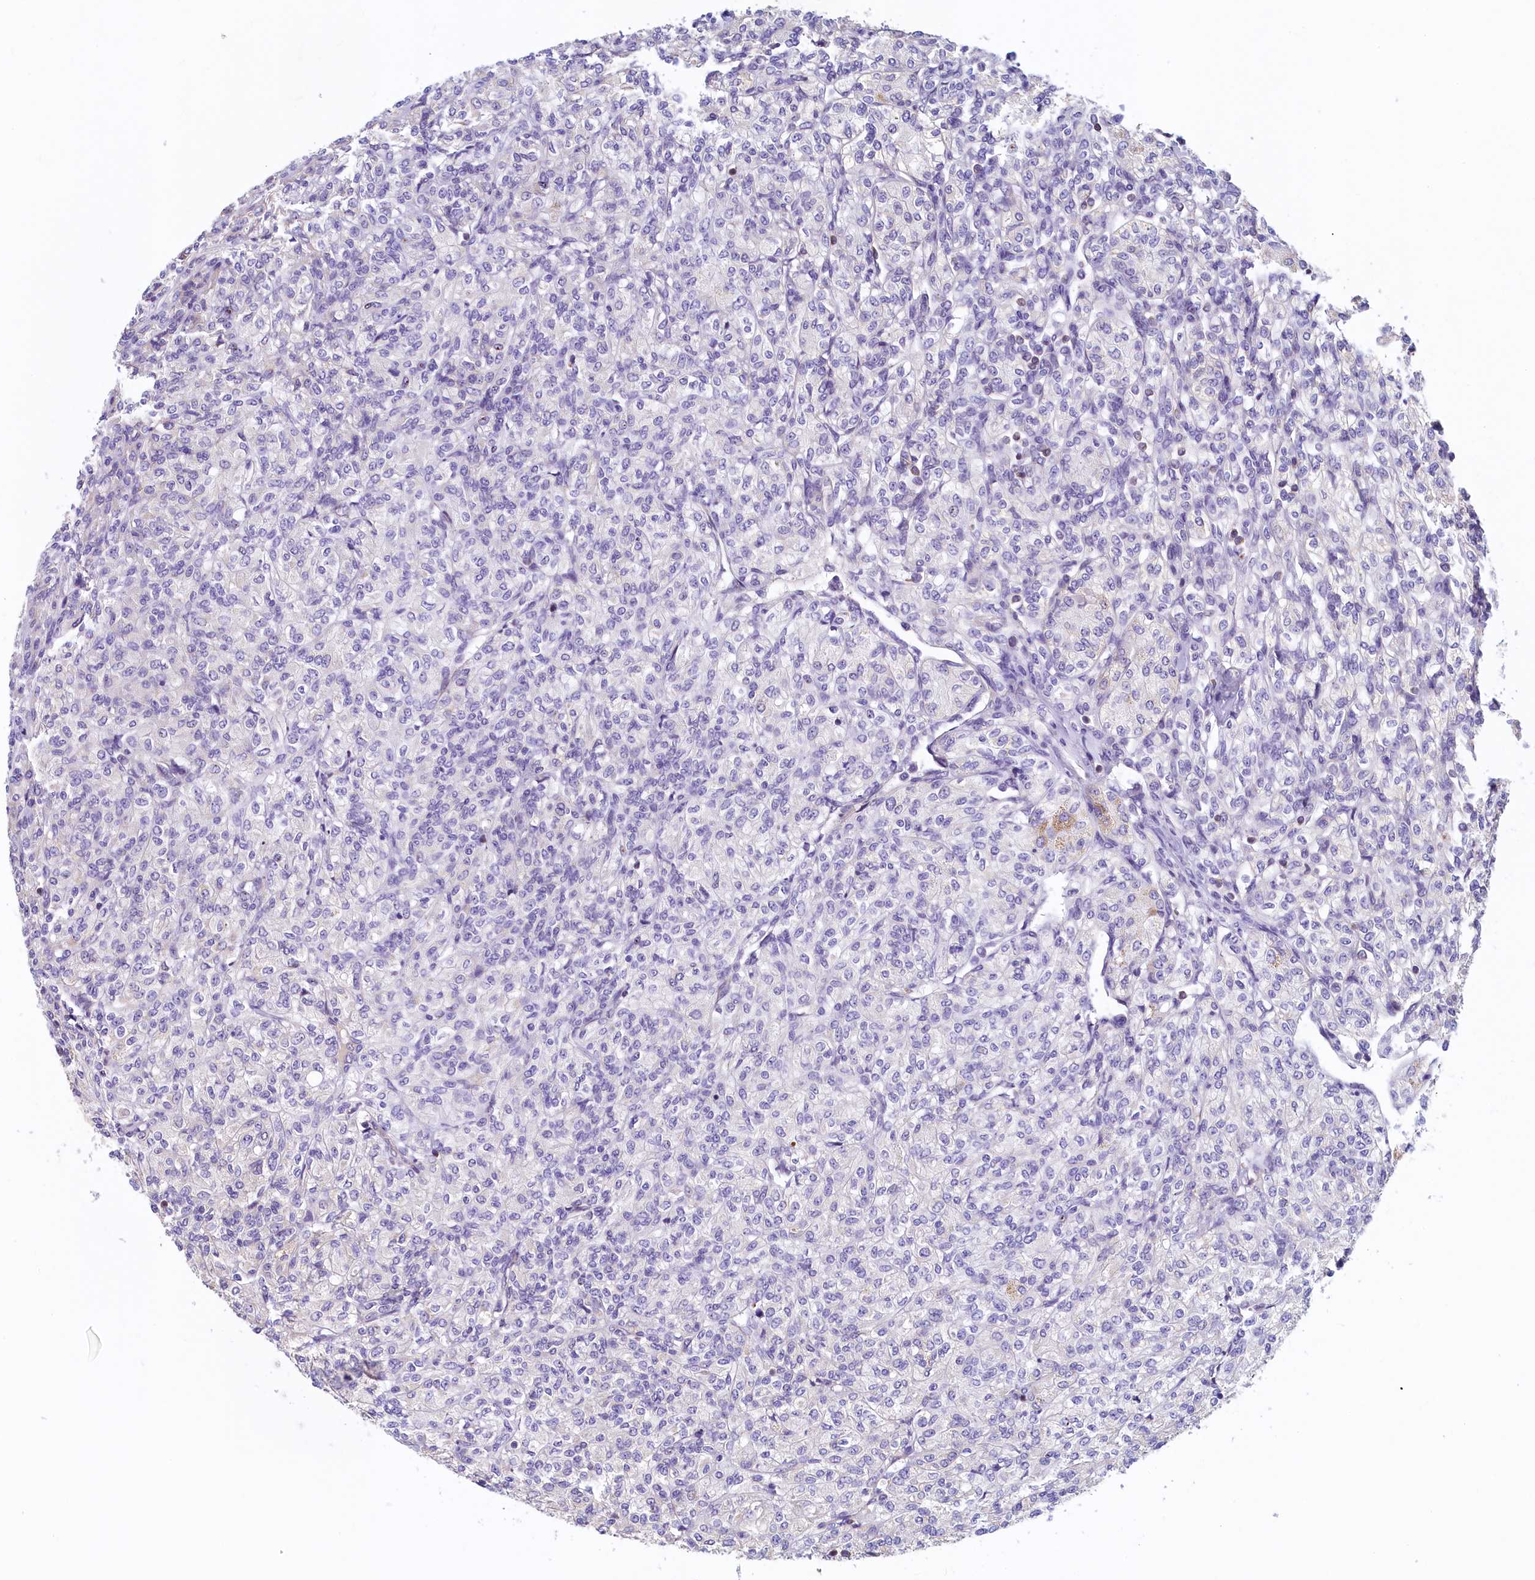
{"staining": {"intensity": "negative", "quantity": "none", "location": "none"}, "tissue": "renal cancer", "cell_type": "Tumor cells", "image_type": "cancer", "snomed": [{"axis": "morphology", "description": "Adenocarcinoma, NOS"}, {"axis": "topography", "description": "Kidney"}], "caption": "Immunohistochemistry (IHC) micrograph of renal cancer stained for a protein (brown), which displays no staining in tumor cells.", "gene": "TRAF3IP3", "patient": {"sex": "male", "age": 77}}